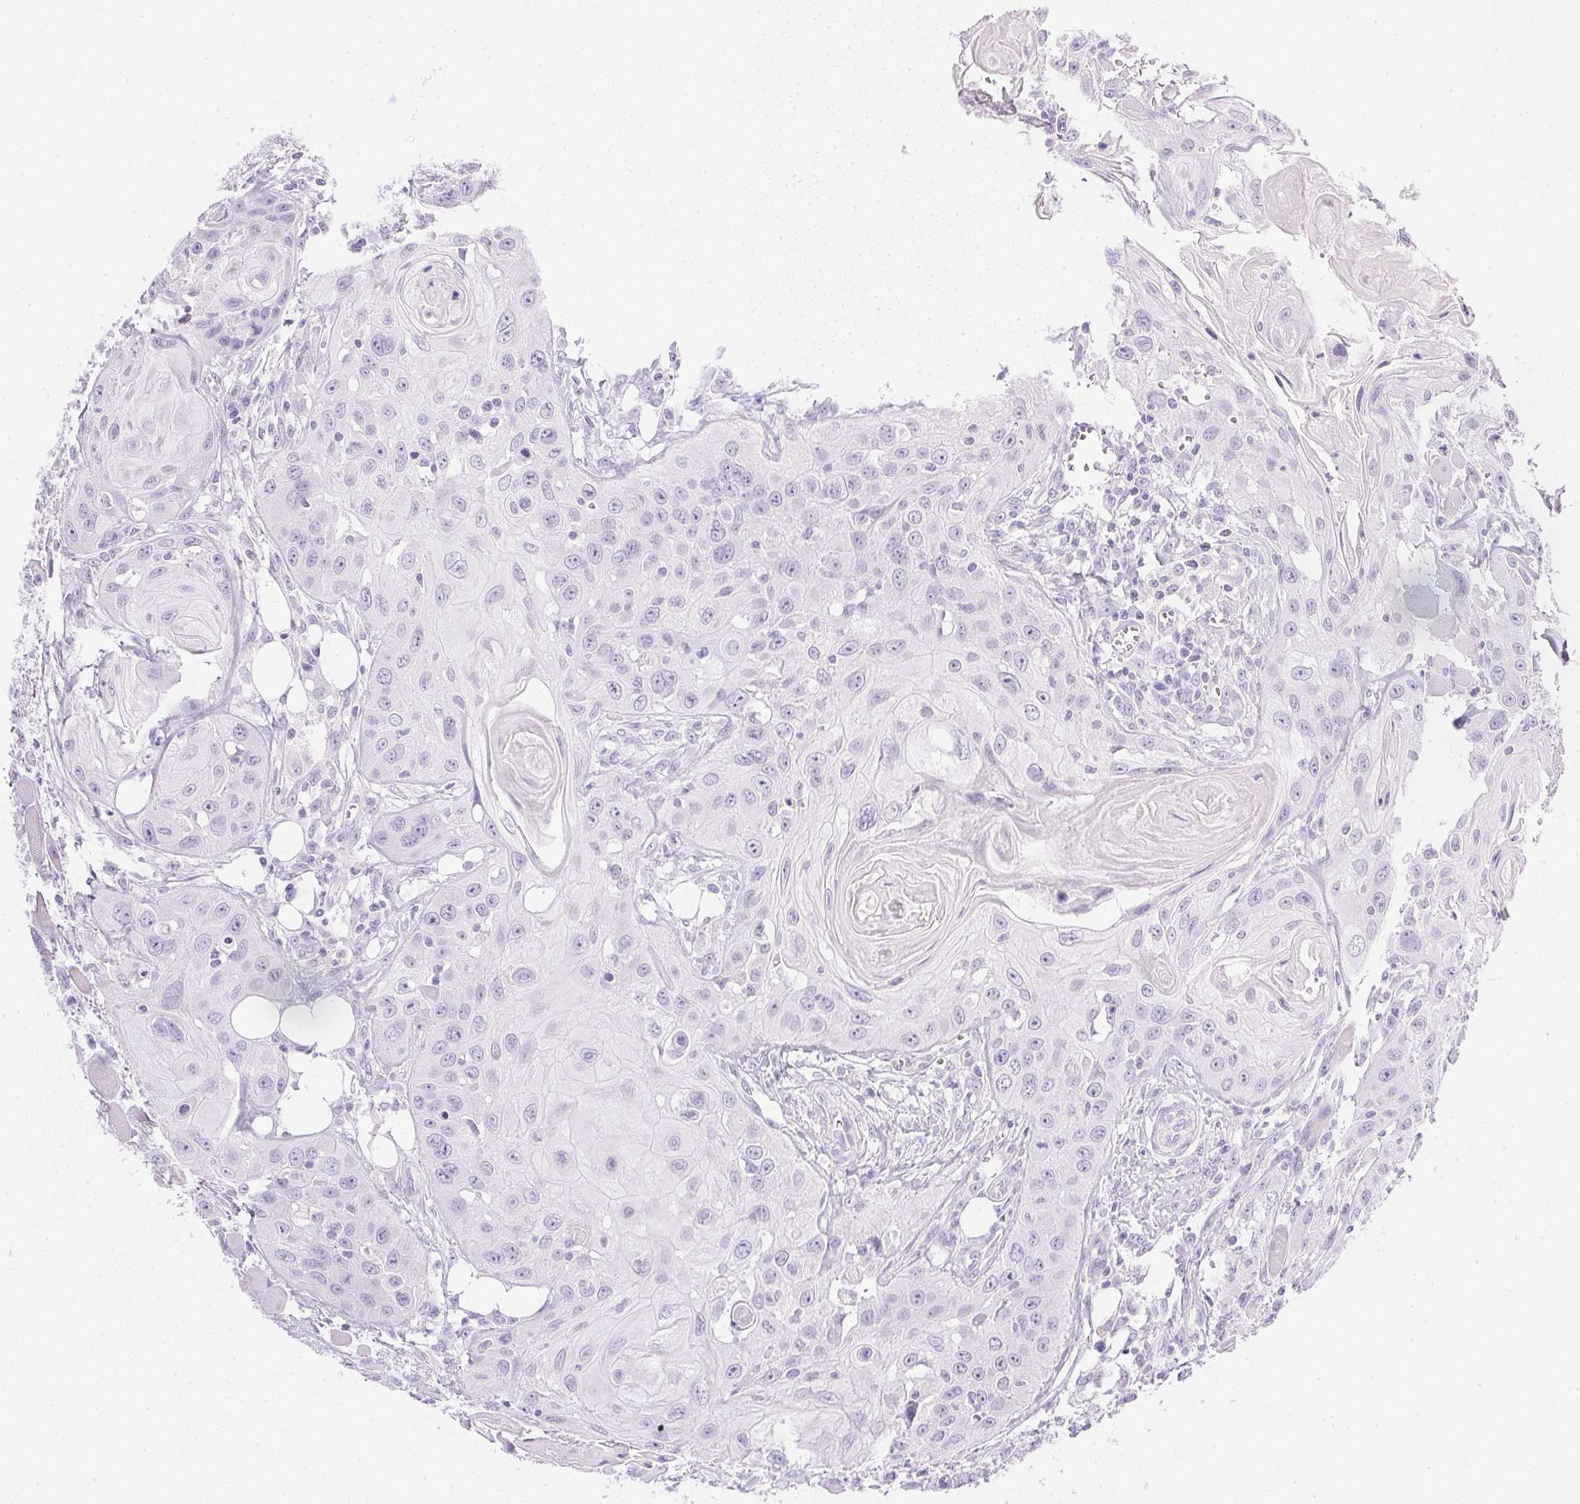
{"staining": {"intensity": "negative", "quantity": "none", "location": "none"}, "tissue": "head and neck cancer", "cell_type": "Tumor cells", "image_type": "cancer", "snomed": [{"axis": "morphology", "description": "Squamous cell carcinoma, NOS"}, {"axis": "topography", "description": "Oral tissue"}, {"axis": "topography", "description": "Head-Neck"}], "caption": "A histopathology image of human head and neck cancer is negative for staining in tumor cells. The staining was performed using DAB to visualize the protein expression in brown, while the nuclei were stained in blue with hematoxylin (Magnification: 20x).", "gene": "CPB1", "patient": {"sex": "male", "age": 58}}